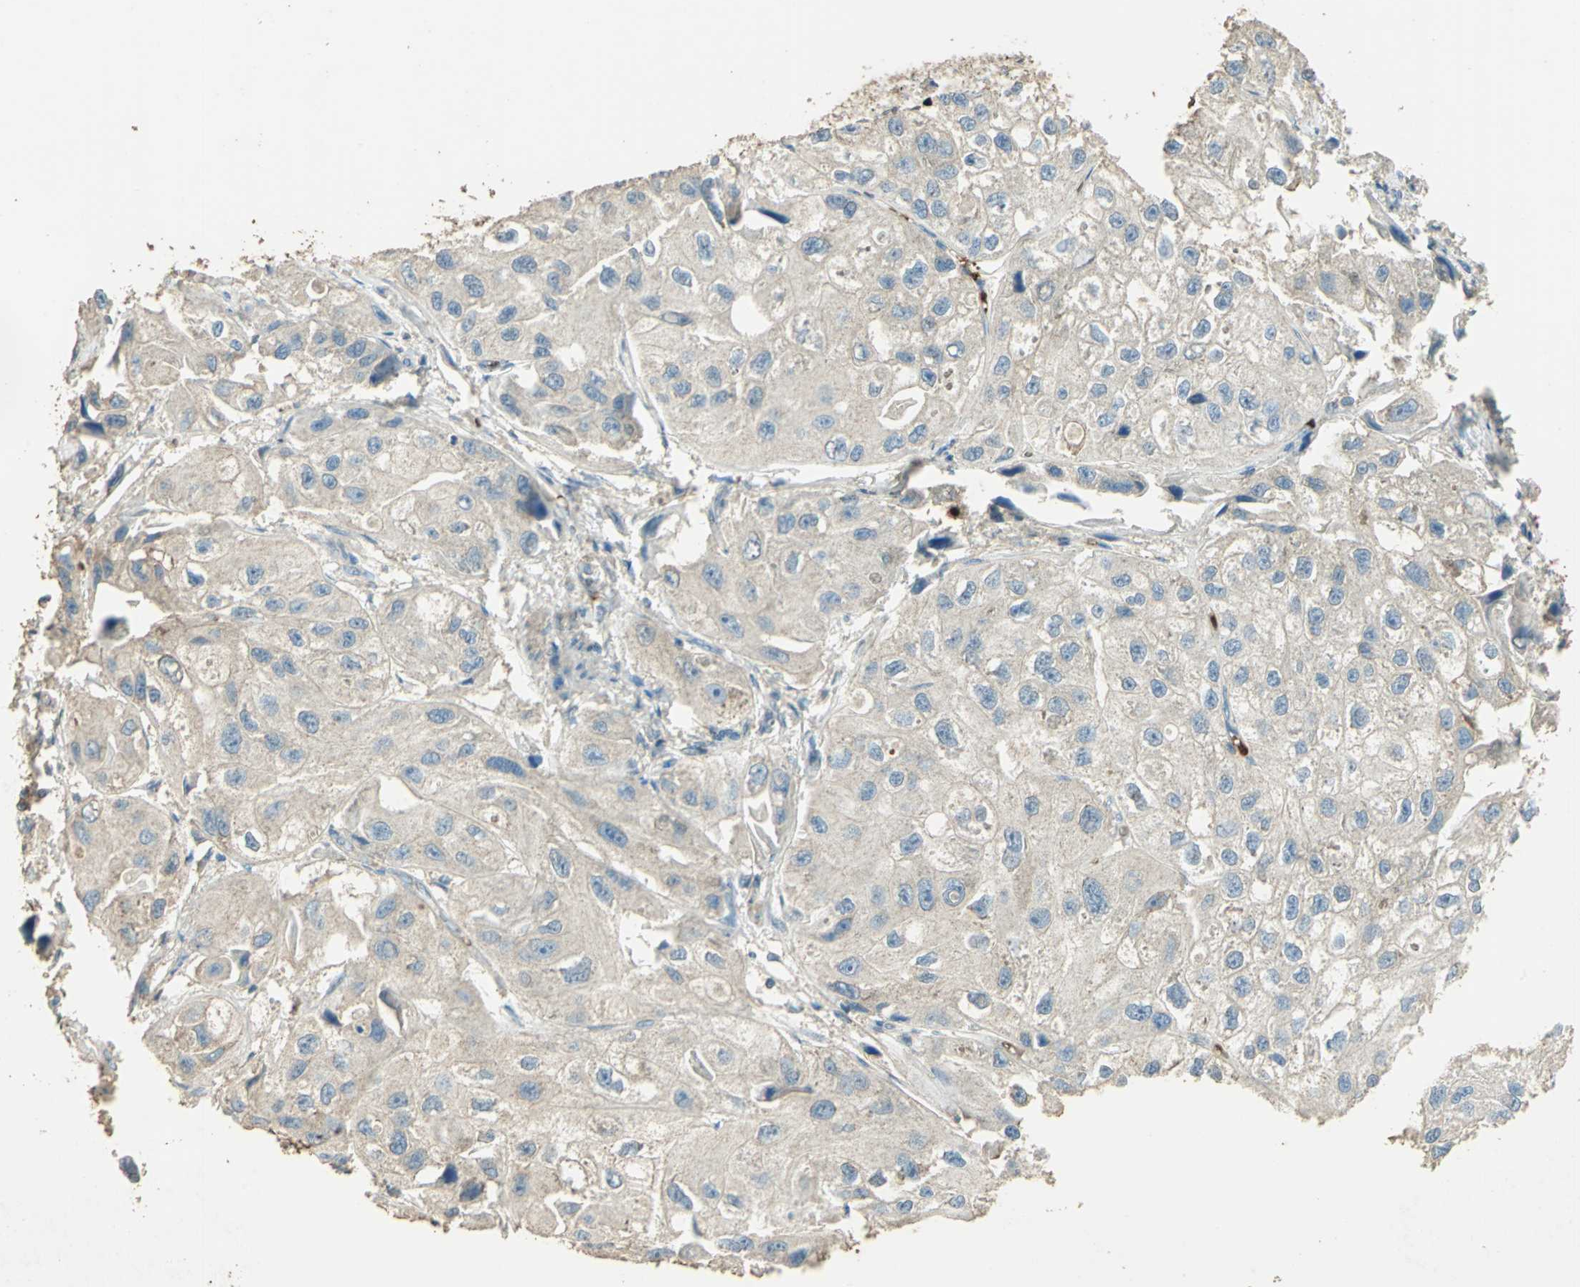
{"staining": {"intensity": "weak", "quantity": "25%-75%", "location": "cytoplasmic/membranous"}, "tissue": "urothelial cancer", "cell_type": "Tumor cells", "image_type": "cancer", "snomed": [{"axis": "morphology", "description": "Urothelial carcinoma, High grade"}, {"axis": "topography", "description": "Urinary bladder"}], "caption": "The immunohistochemical stain shows weak cytoplasmic/membranous positivity in tumor cells of urothelial carcinoma (high-grade) tissue. (DAB IHC, brown staining for protein, blue staining for nuclei).", "gene": "TRAPPC2", "patient": {"sex": "female", "age": 64}}